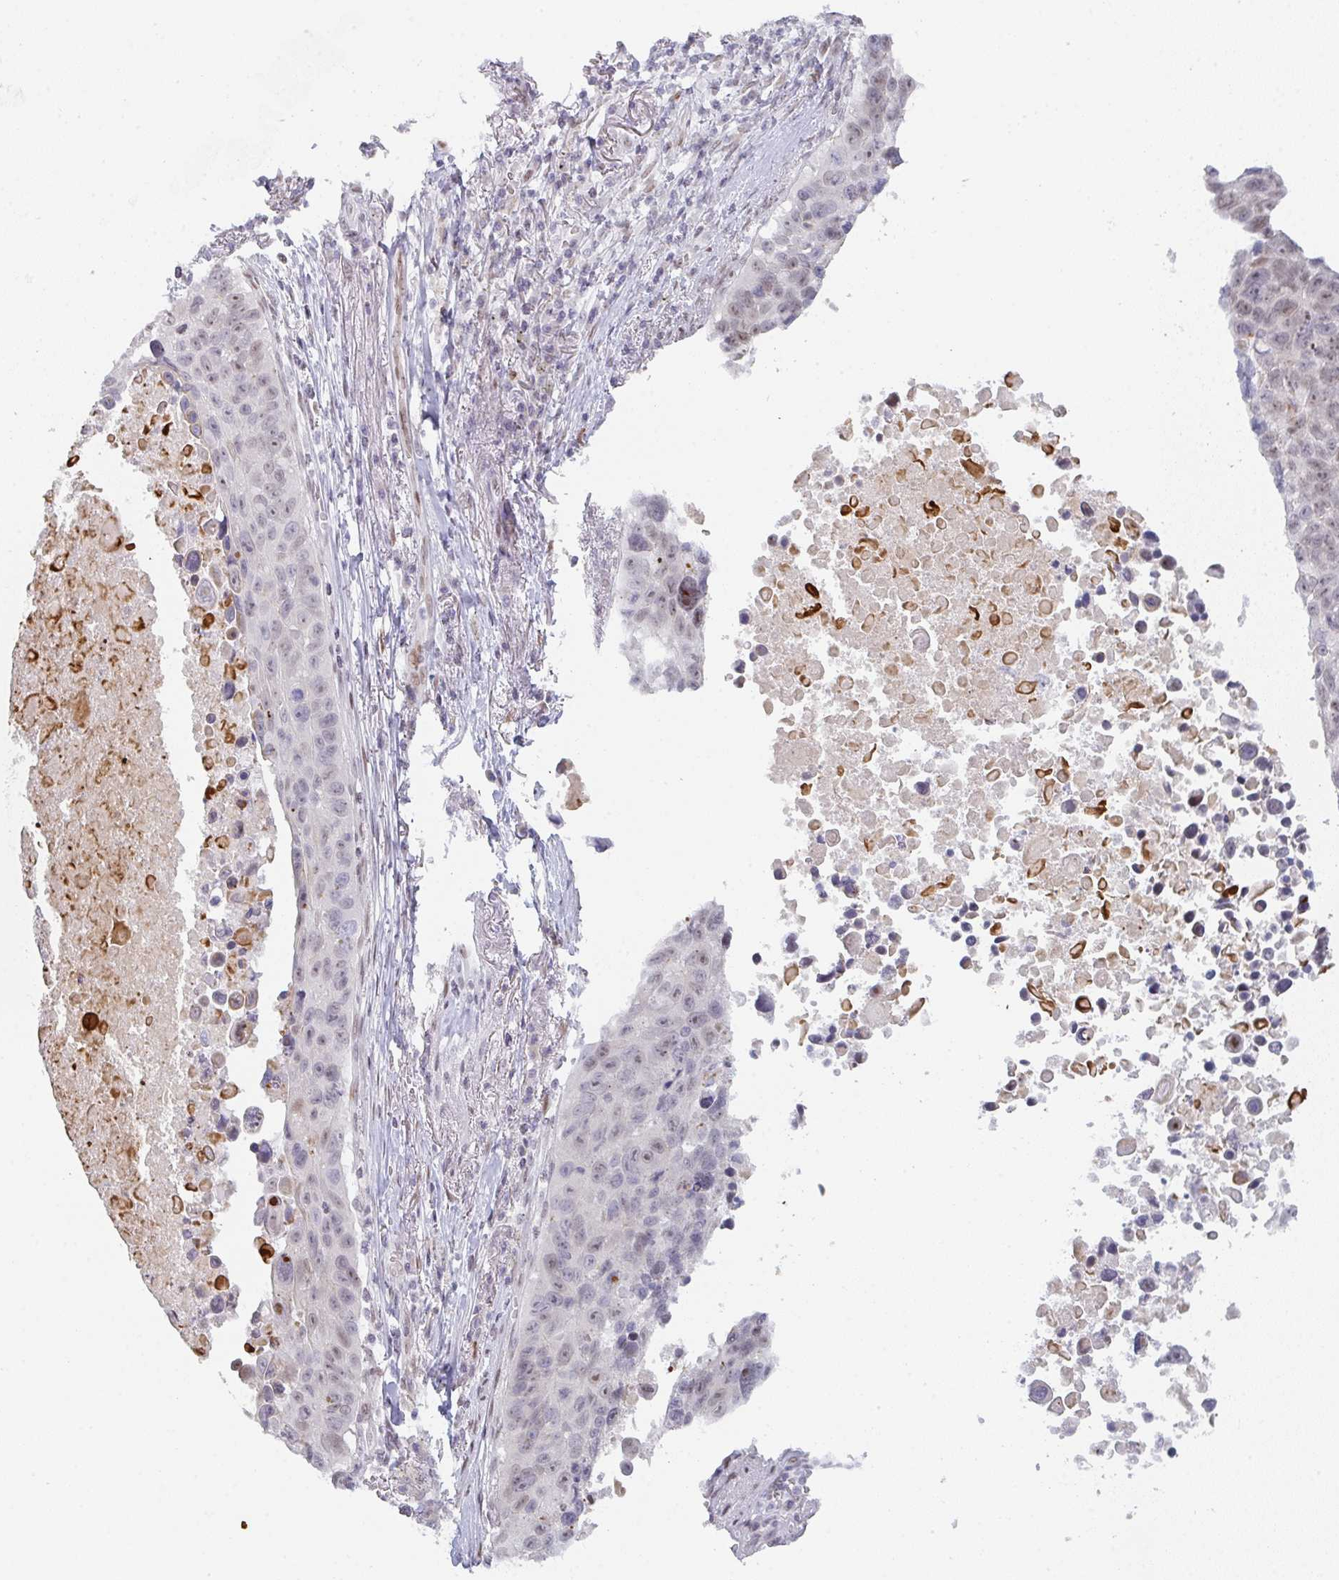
{"staining": {"intensity": "weak", "quantity": "25%-75%", "location": "nuclear"}, "tissue": "lung cancer", "cell_type": "Tumor cells", "image_type": "cancer", "snomed": [{"axis": "morphology", "description": "Squamous cell carcinoma, NOS"}, {"axis": "topography", "description": "Lung"}], "caption": "A high-resolution micrograph shows immunohistochemistry (IHC) staining of lung squamous cell carcinoma, which demonstrates weak nuclear positivity in approximately 25%-75% of tumor cells.", "gene": "POU2AF2", "patient": {"sex": "male", "age": 66}}